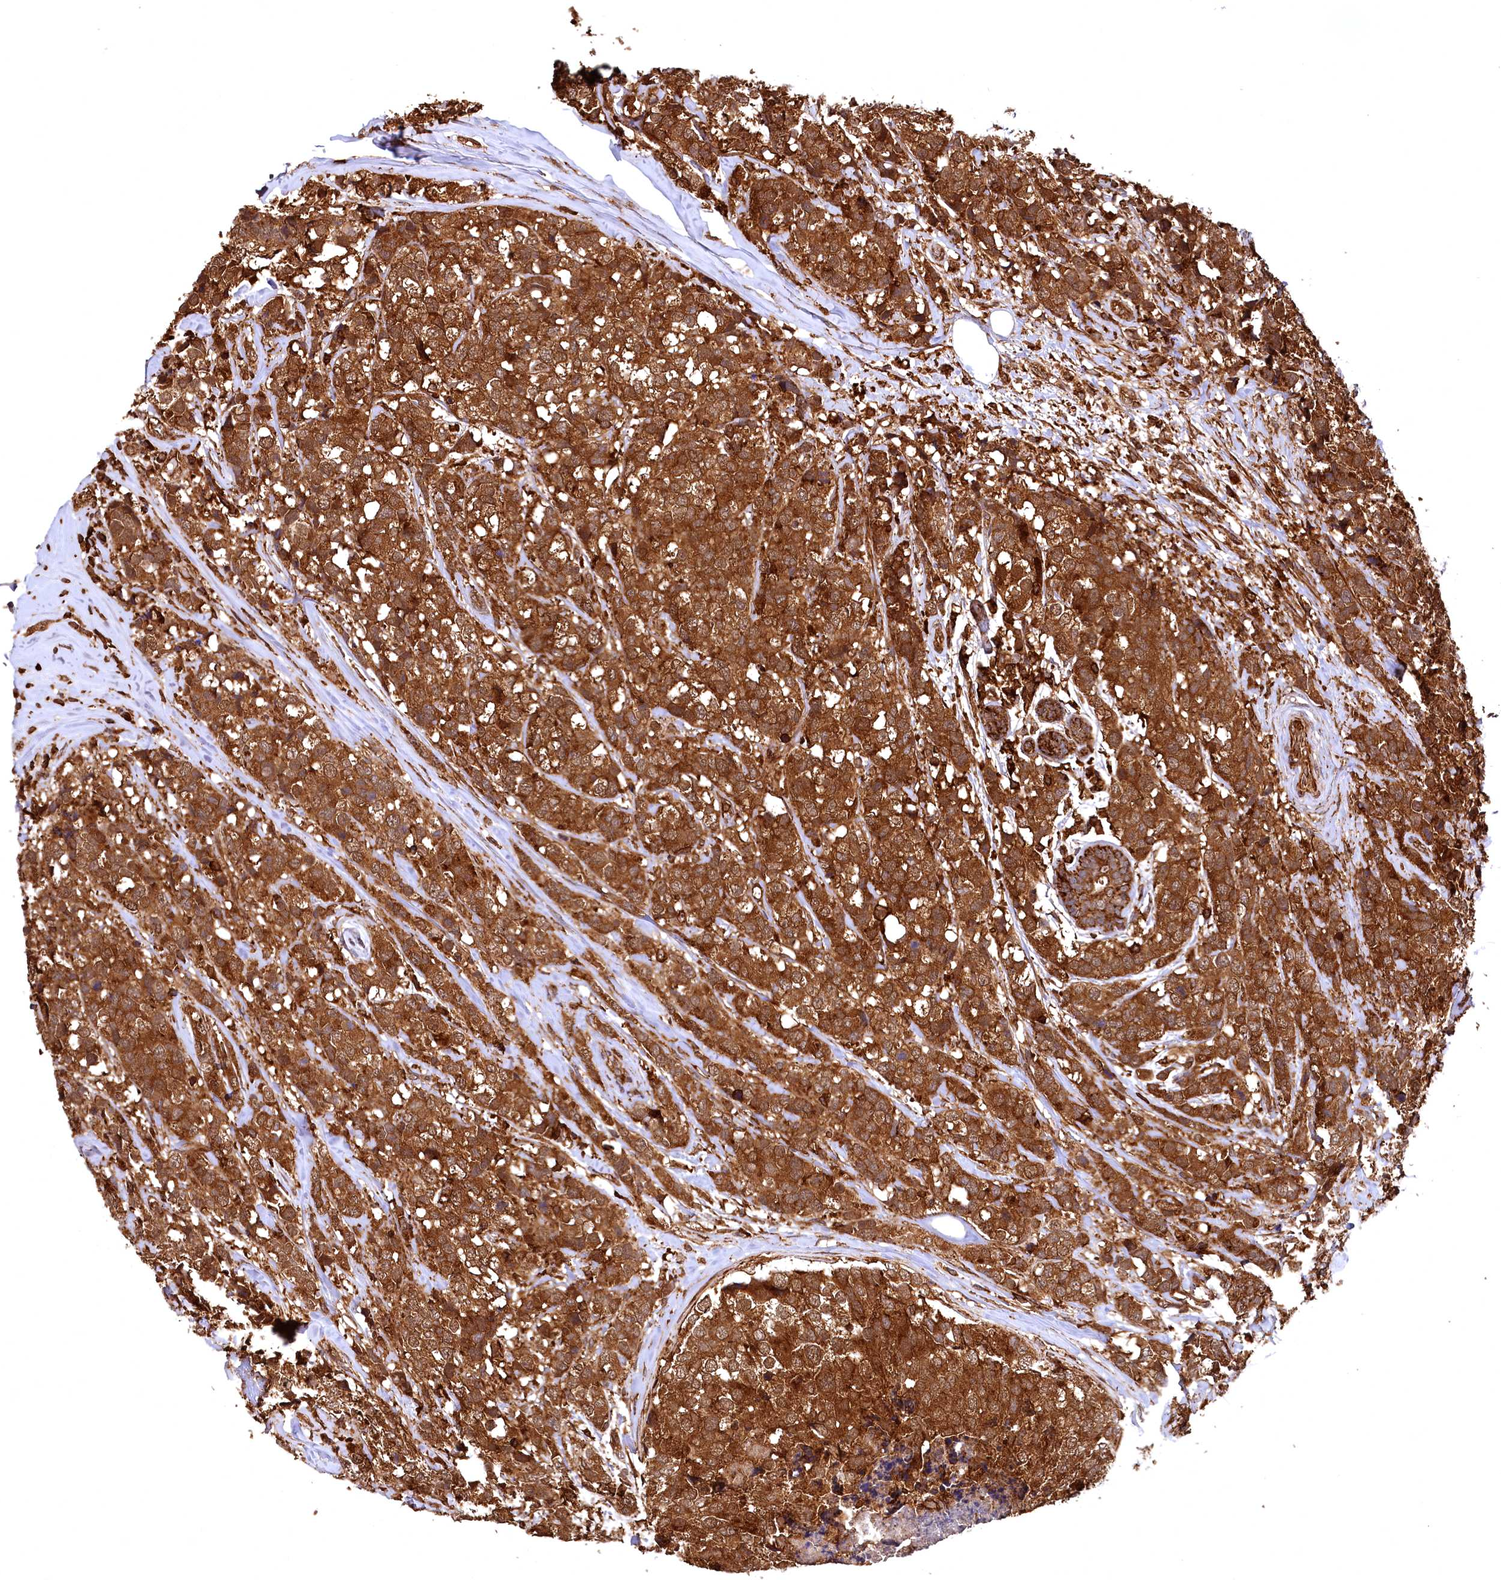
{"staining": {"intensity": "strong", "quantity": ">75%", "location": "cytoplasmic/membranous"}, "tissue": "breast cancer", "cell_type": "Tumor cells", "image_type": "cancer", "snomed": [{"axis": "morphology", "description": "Lobular carcinoma"}, {"axis": "topography", "description": "Breast"}], "caption": "An image of human lobular carcinoma (breast) stained for a protein reveals strong cytoplasmic/membranous brown staining in tumor cells. The staining is performed using DAB (3,3'-diaminobenzidine) brown chromogen to label protein expression. The nuclei are counter-stained blue using hematoxylin.", "gene": "STUB1", "patient": {"sex": "female", "age": 59}}